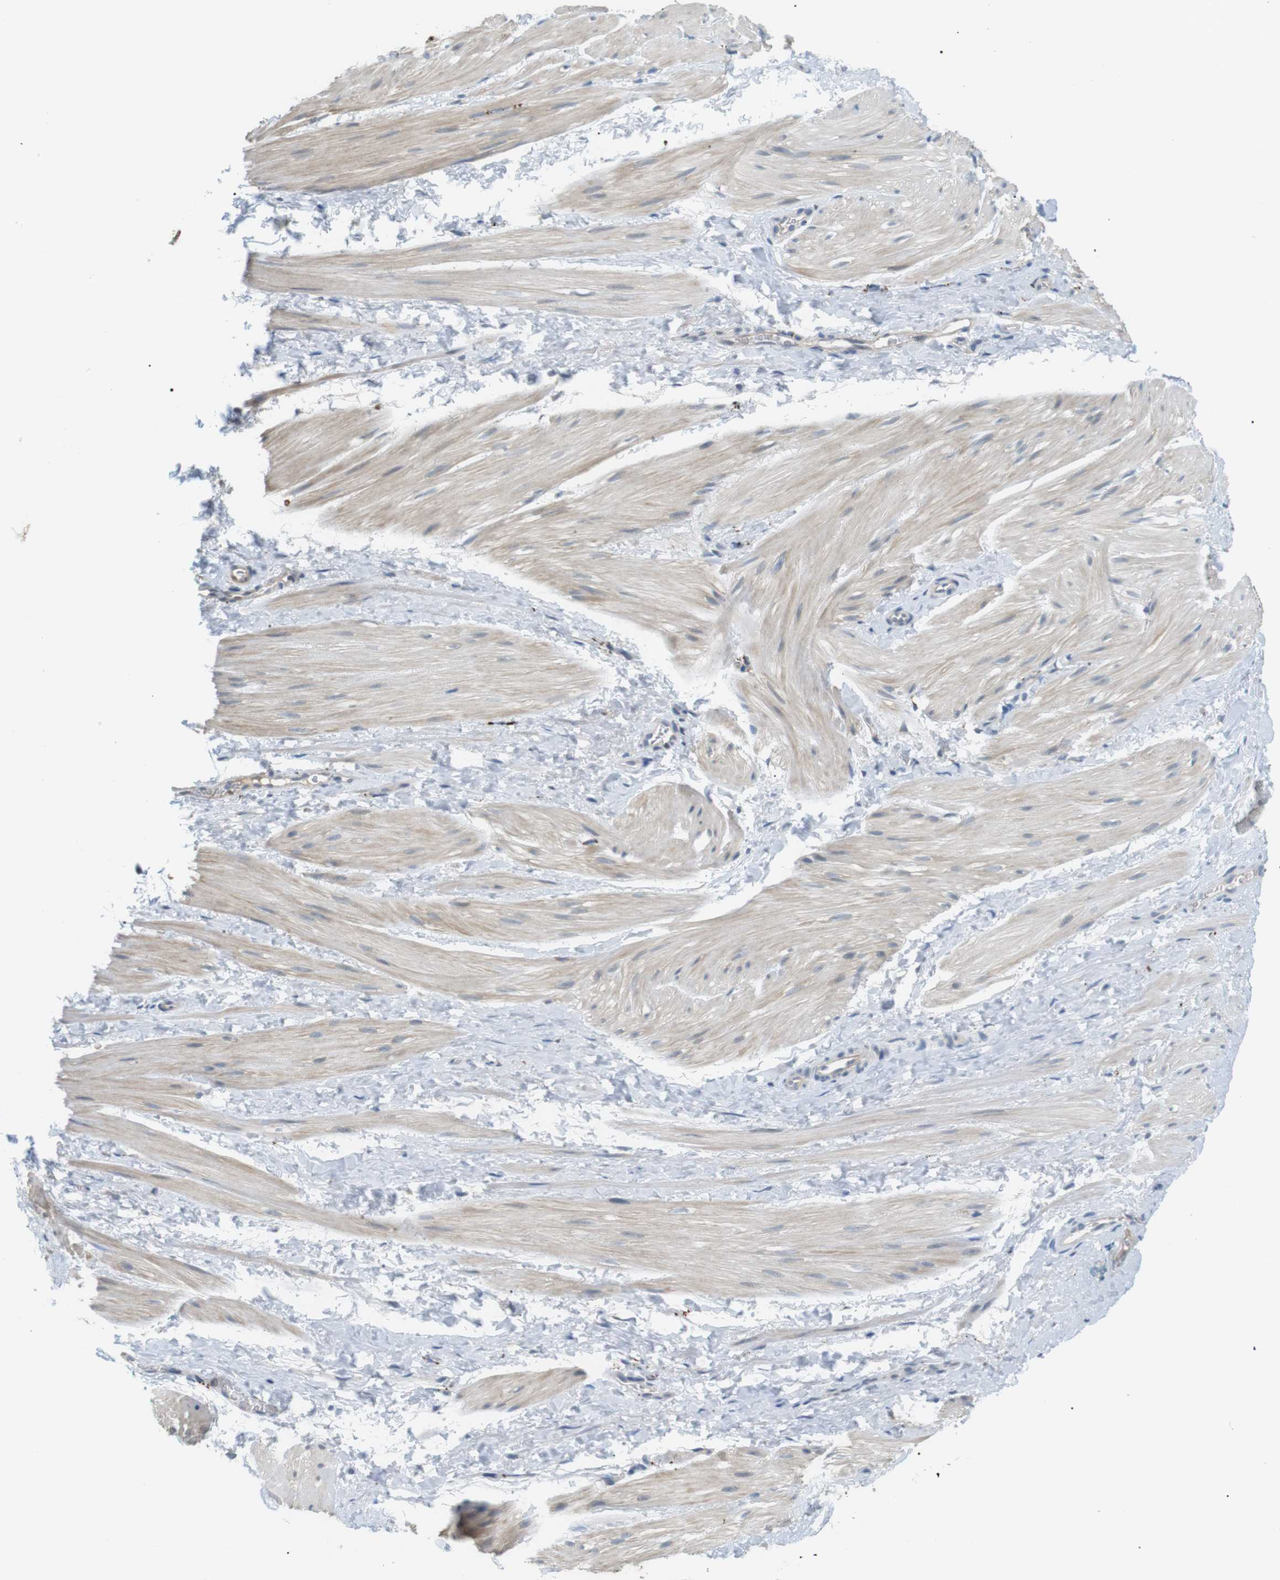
{"staining": {"intensity": "weak", "quantity": "<25%", "location": "cytoplasmic/membranous"}, "tissue": "smooth muscle", "cell_type": "Smooth muscle cells", "image_type": "normal", "snomed": [{"axis": "morphology", "description": "Normal tissue, NOS"}, {"axis": "topography", "description": "Smooth muscle"}], "caption": "A micrograph of smooth muscle stained for a protein demonstrates no brown staining in smooth muscle cells.", "gene": "B4GALNT2", "patient": {"sex": "male", "age": 16}}